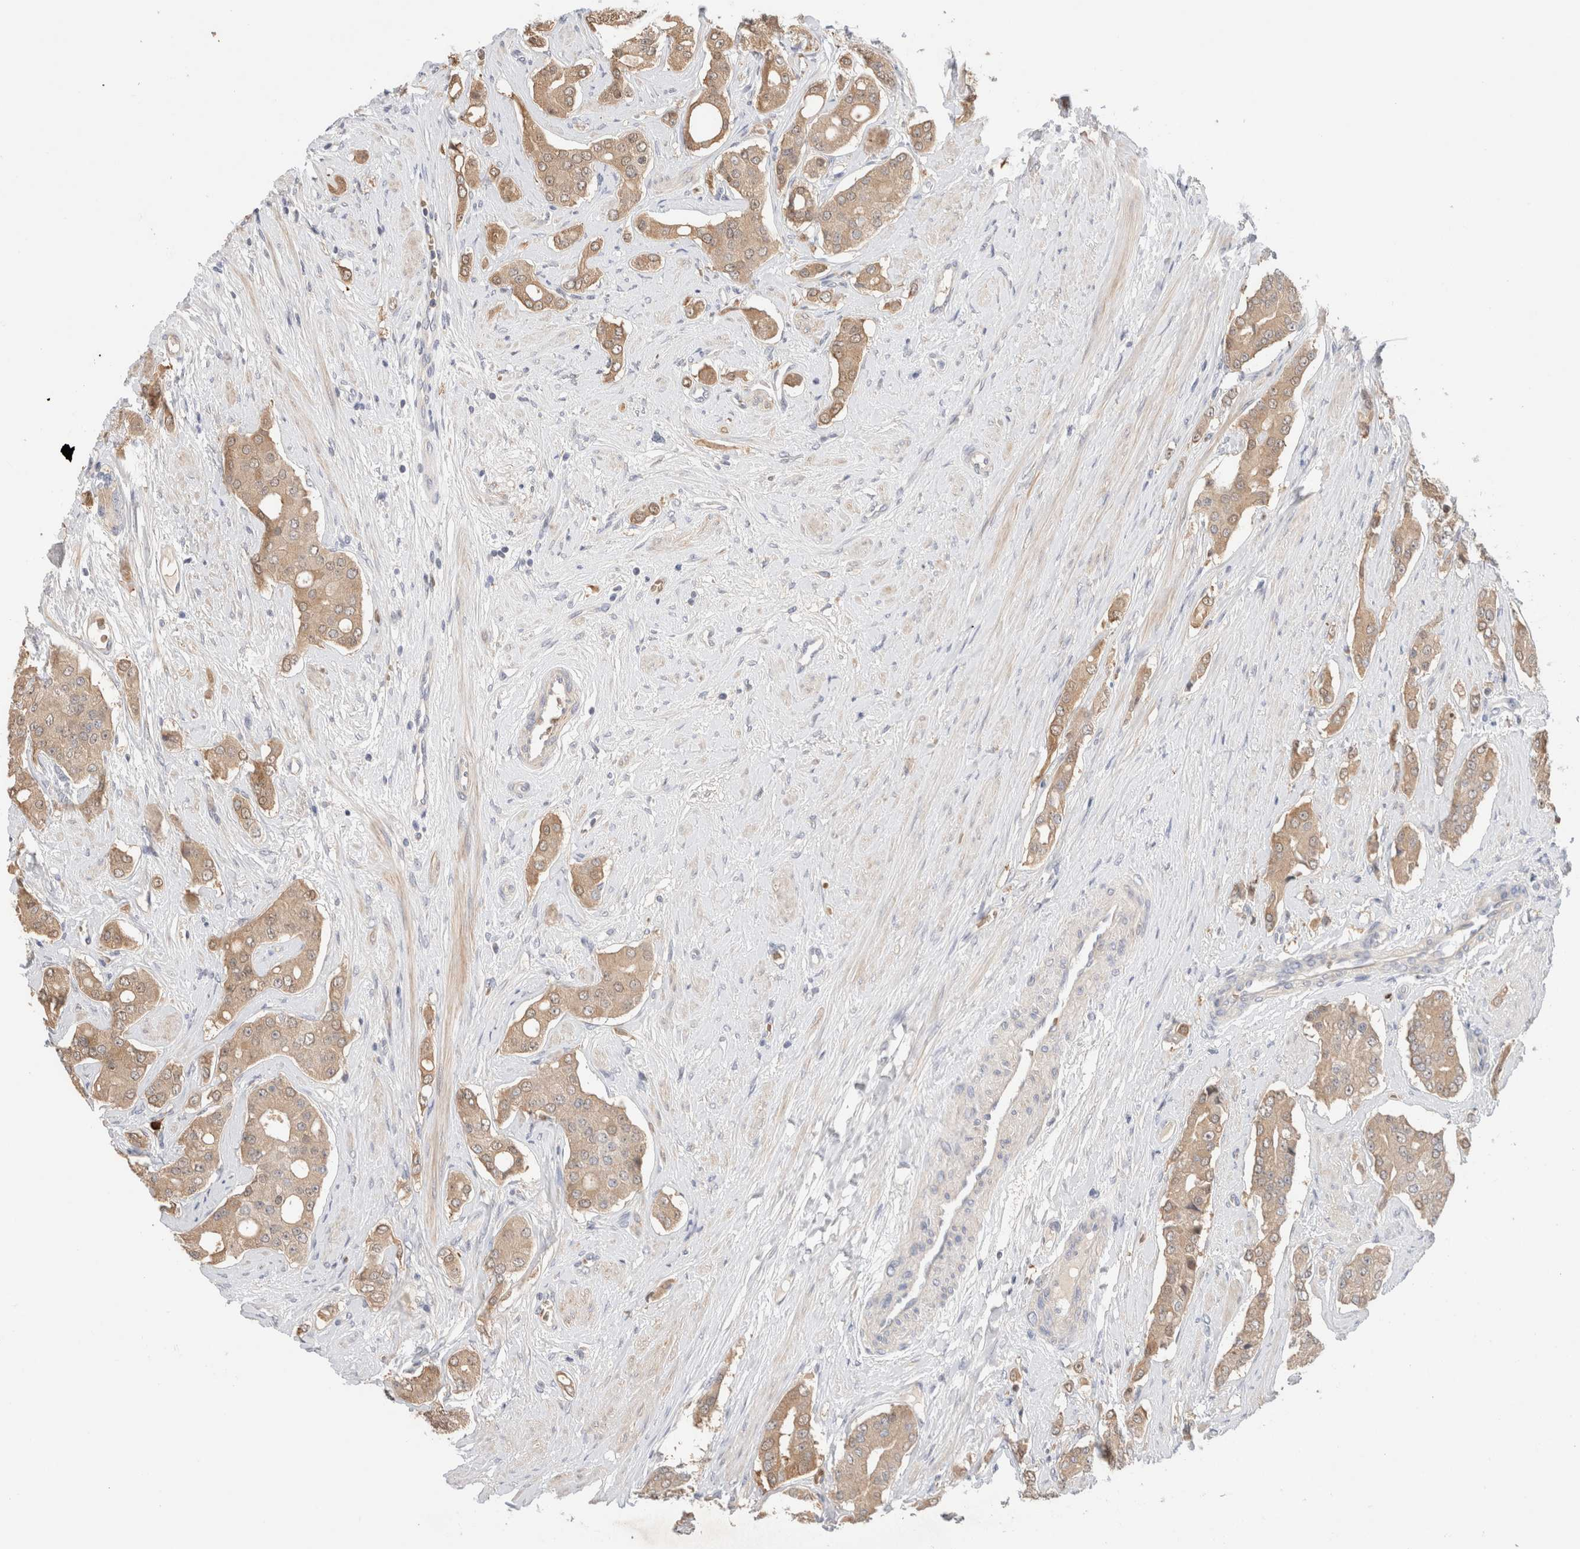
{"staining": {"intensity": "weak", "quantity": ">75%", "location": "cytoplasmic/membranous"}, "tissue": "prostate cancer", "cell_type": "Tumor cells", "image_type": "cancer", "snomed": [{"axis": "morphology", "description": "Adenocarcinoma, High grade"}, {"axis": "topography", "description": "Prostate"}], "caption": "High-power microscopy captured an immunohistochemistry image of prostate cancer (adenocarcinoma (high-grade)), revealing weak cytoplasmic/membranous expression in about >75% of tumor cells. Ihc stains the protein in brown and the nuclei are stained blue.", "gene": "MST1", "patient": {"sex": "male", "age": 71}}